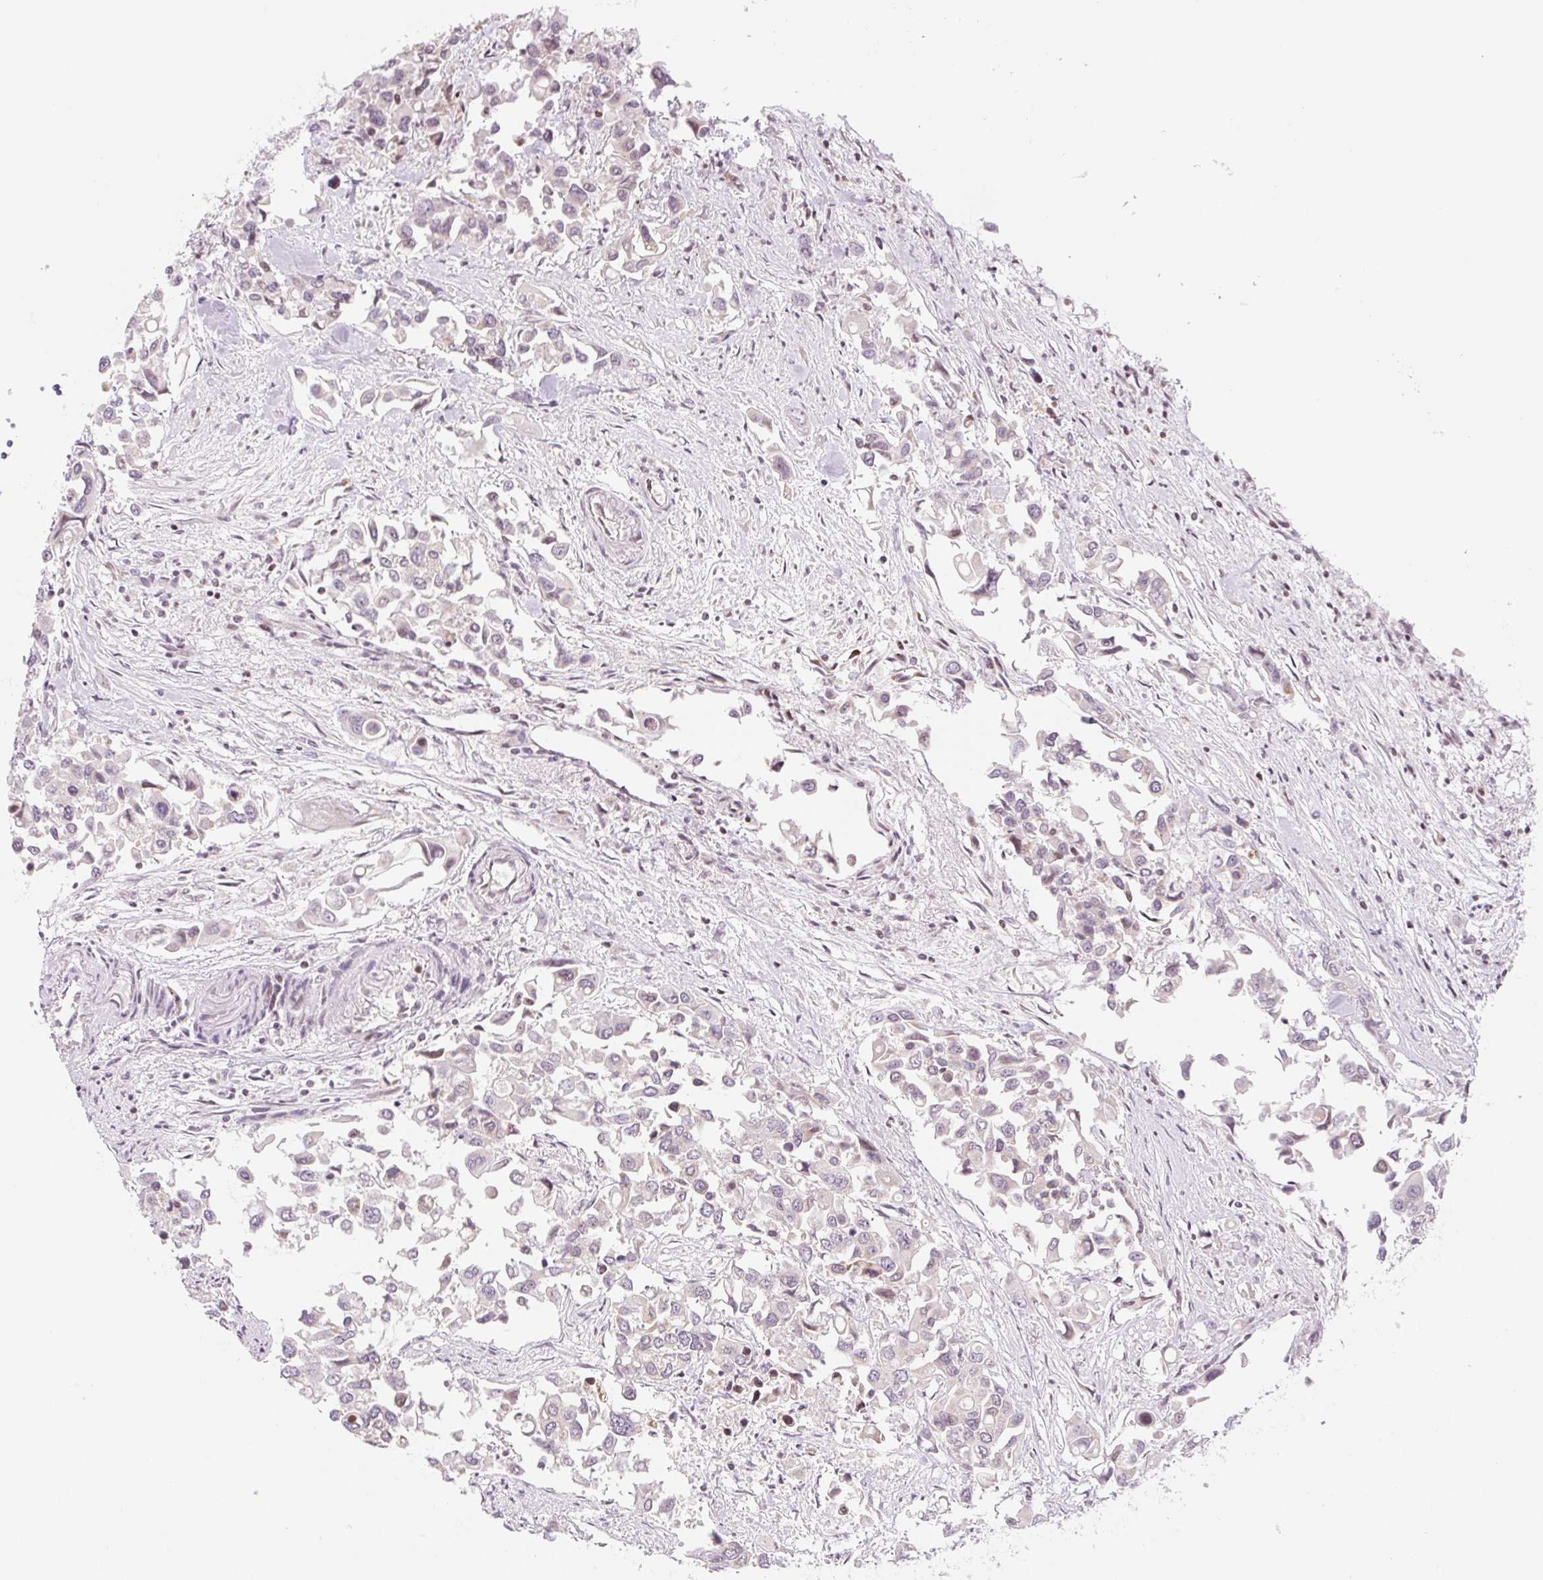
{"staining": {"intensity": "weak", "quantity": "<25%", "location": "nuclear"}, "tissue": "colorectal cancer", "cell_type": "Tumor cells", "image_type": "cancer", "snomed": [{"axis": "morphology", "description": "Adenocarcinoma, NOS"}, {"axis": "topography", "description": "Colon"}], "caption": "High magnification brightfield microscopy of colorectal cancer (adenocarcinoma) stained with DAB (3,3'-diaminobenzidine) (brown) and counterstained with hematoxylin (blue): tumor cells show no significant expression.", "gene": "CASKIN1", "patient": {"sex": "male", "age": 77}}